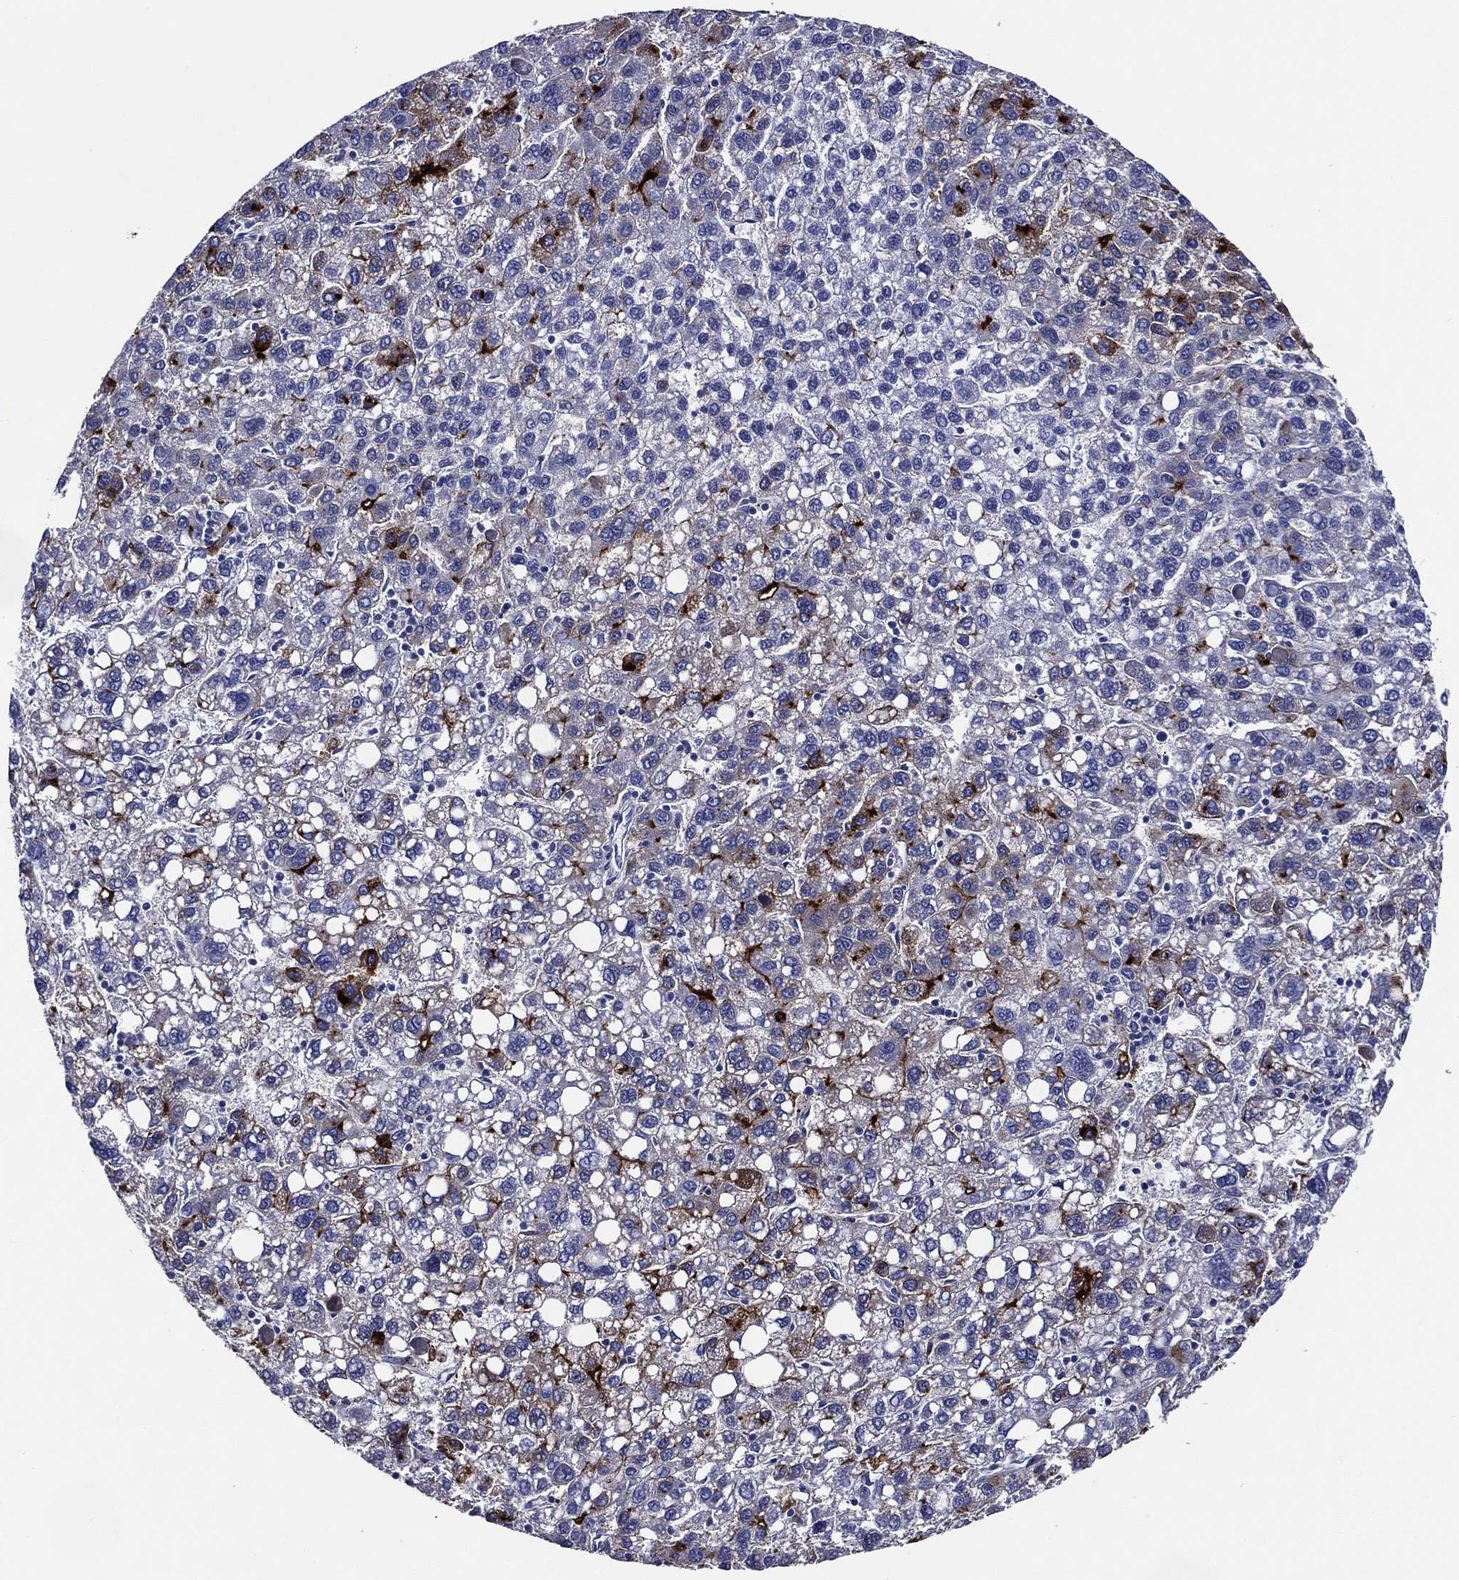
{"staining": {"intensity": "strong", "quantity": "<25%", "location": "cytoplasmic/membranous"}, "tissue": "liver cancer", "cell_type": "Tumor cells", "image_type": "cancer", "snomed": [{"axis": "morphology", "description": "Carcinoma, Hepatocellular, NOS"}, {"axis": "topography", "description": "Liver"}], "caption": "Immunohistochemistry (IHC) micrograph of neoplastic tissue: hepatocellular carcinoma (liver) stained using immunohistochemistry exhibits medium levels of strong protein expression localized specifically in the cytoplasmic/membranous of tumor cells, appearing as a cytoplasmic/membranous brown color.", "gene": "ACE2", "patient": {"sex": "female", "age": 82}}